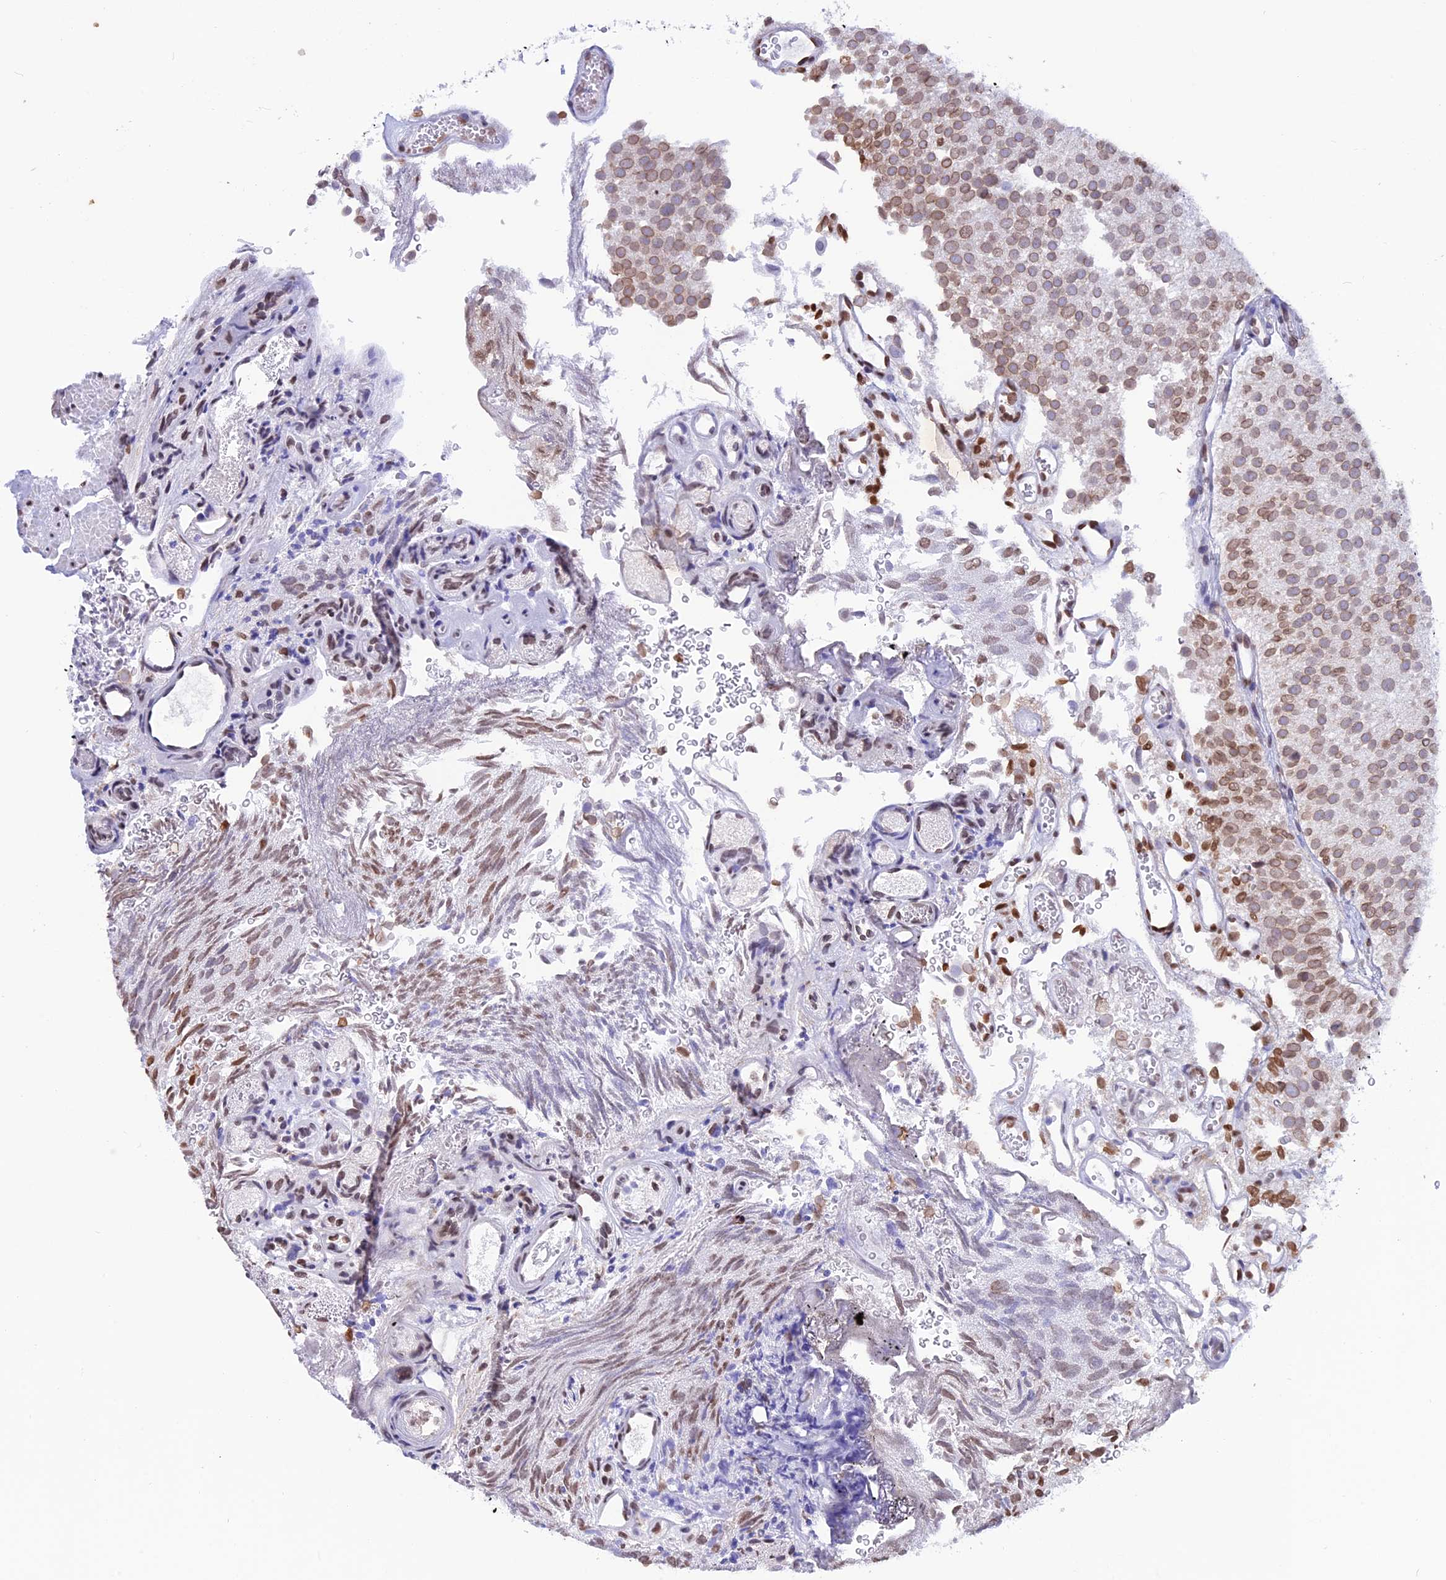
{"staining": {"intensity": "weak", "quantity": ">75%", "location": "cytoplasmic/membranous,nuclear"}, "tissue": "urothelial cancer", "cell_type": "Tumor cells", "image_type": "cancer", "snomed": [{"axis": "morphology", "description": "Urothelial carcinoma, Low grade"}, {"axis": "topography", "description": "Urinary bladder"}], "caption": "Weak cytoplasmic/membranous and nuclear positivity is present in about >75% of tumor cells in low-grade urothelial carcinoma.", "gene": "TMPRSS7", "patient": {"sex": "male", "age": 78}}